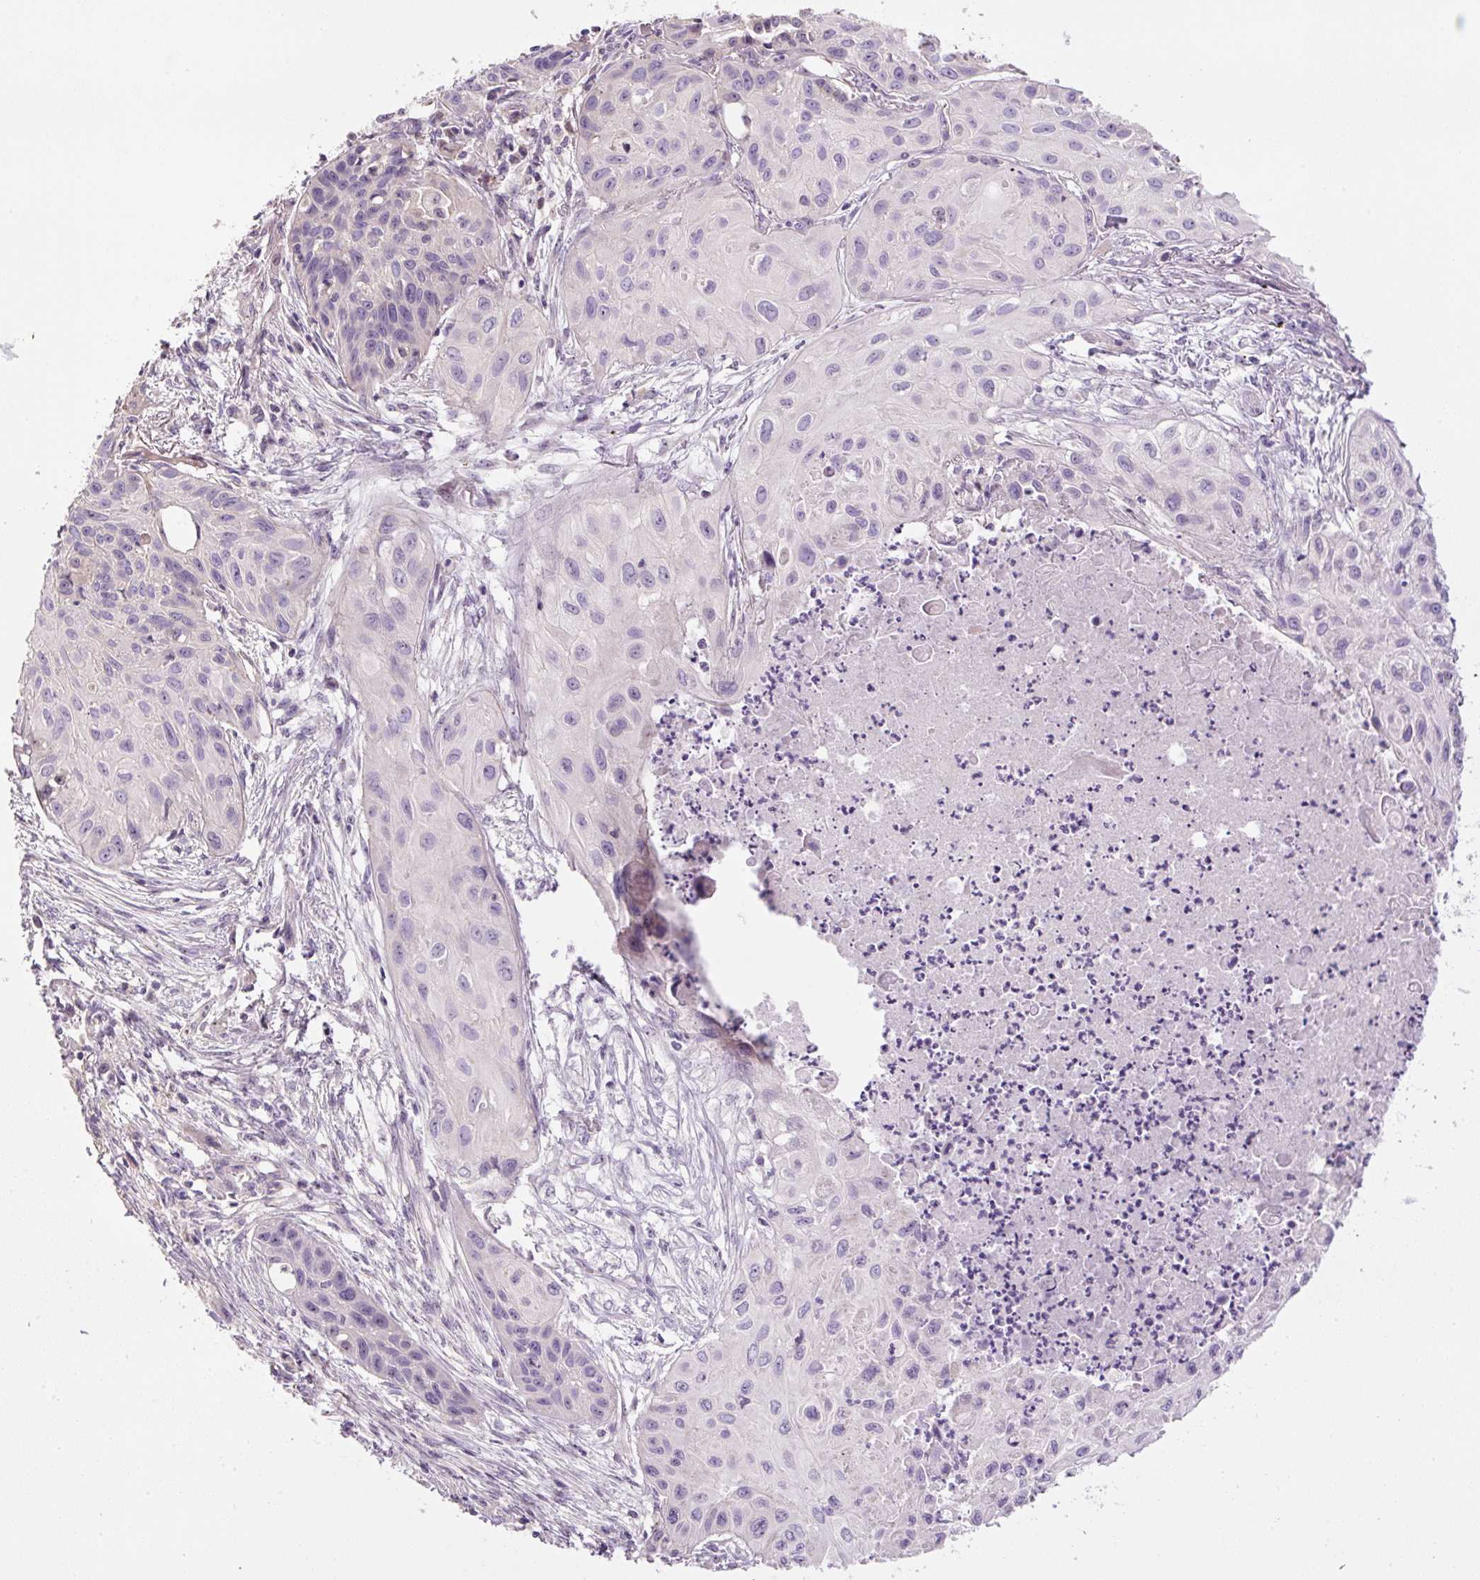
{"staining": {"intensity": "negative", "quantity": "none", "location": "none"}, "tissue": "lung cancer", "cell_type": "Tumor cells", "image_type": "cancer", "snomed": [{"axis": "morphology", "description": "Squamous cell carcinoma, NOS"}, {"axis": "topography", "description": "Lung"}], "caption": "Immunohistochemical staining of lung squamous cell carcinoma demonstrates no significant staining in tumor cells. (Stains: DAB (3,3'-diaminobenzidine) immunohistochemistry with hematoxylin counter stain, Microscopy: brightfield microscopy at high magnification).", "gene": "TMEM151B", "patient": {"sex": "male", "age": 71}}